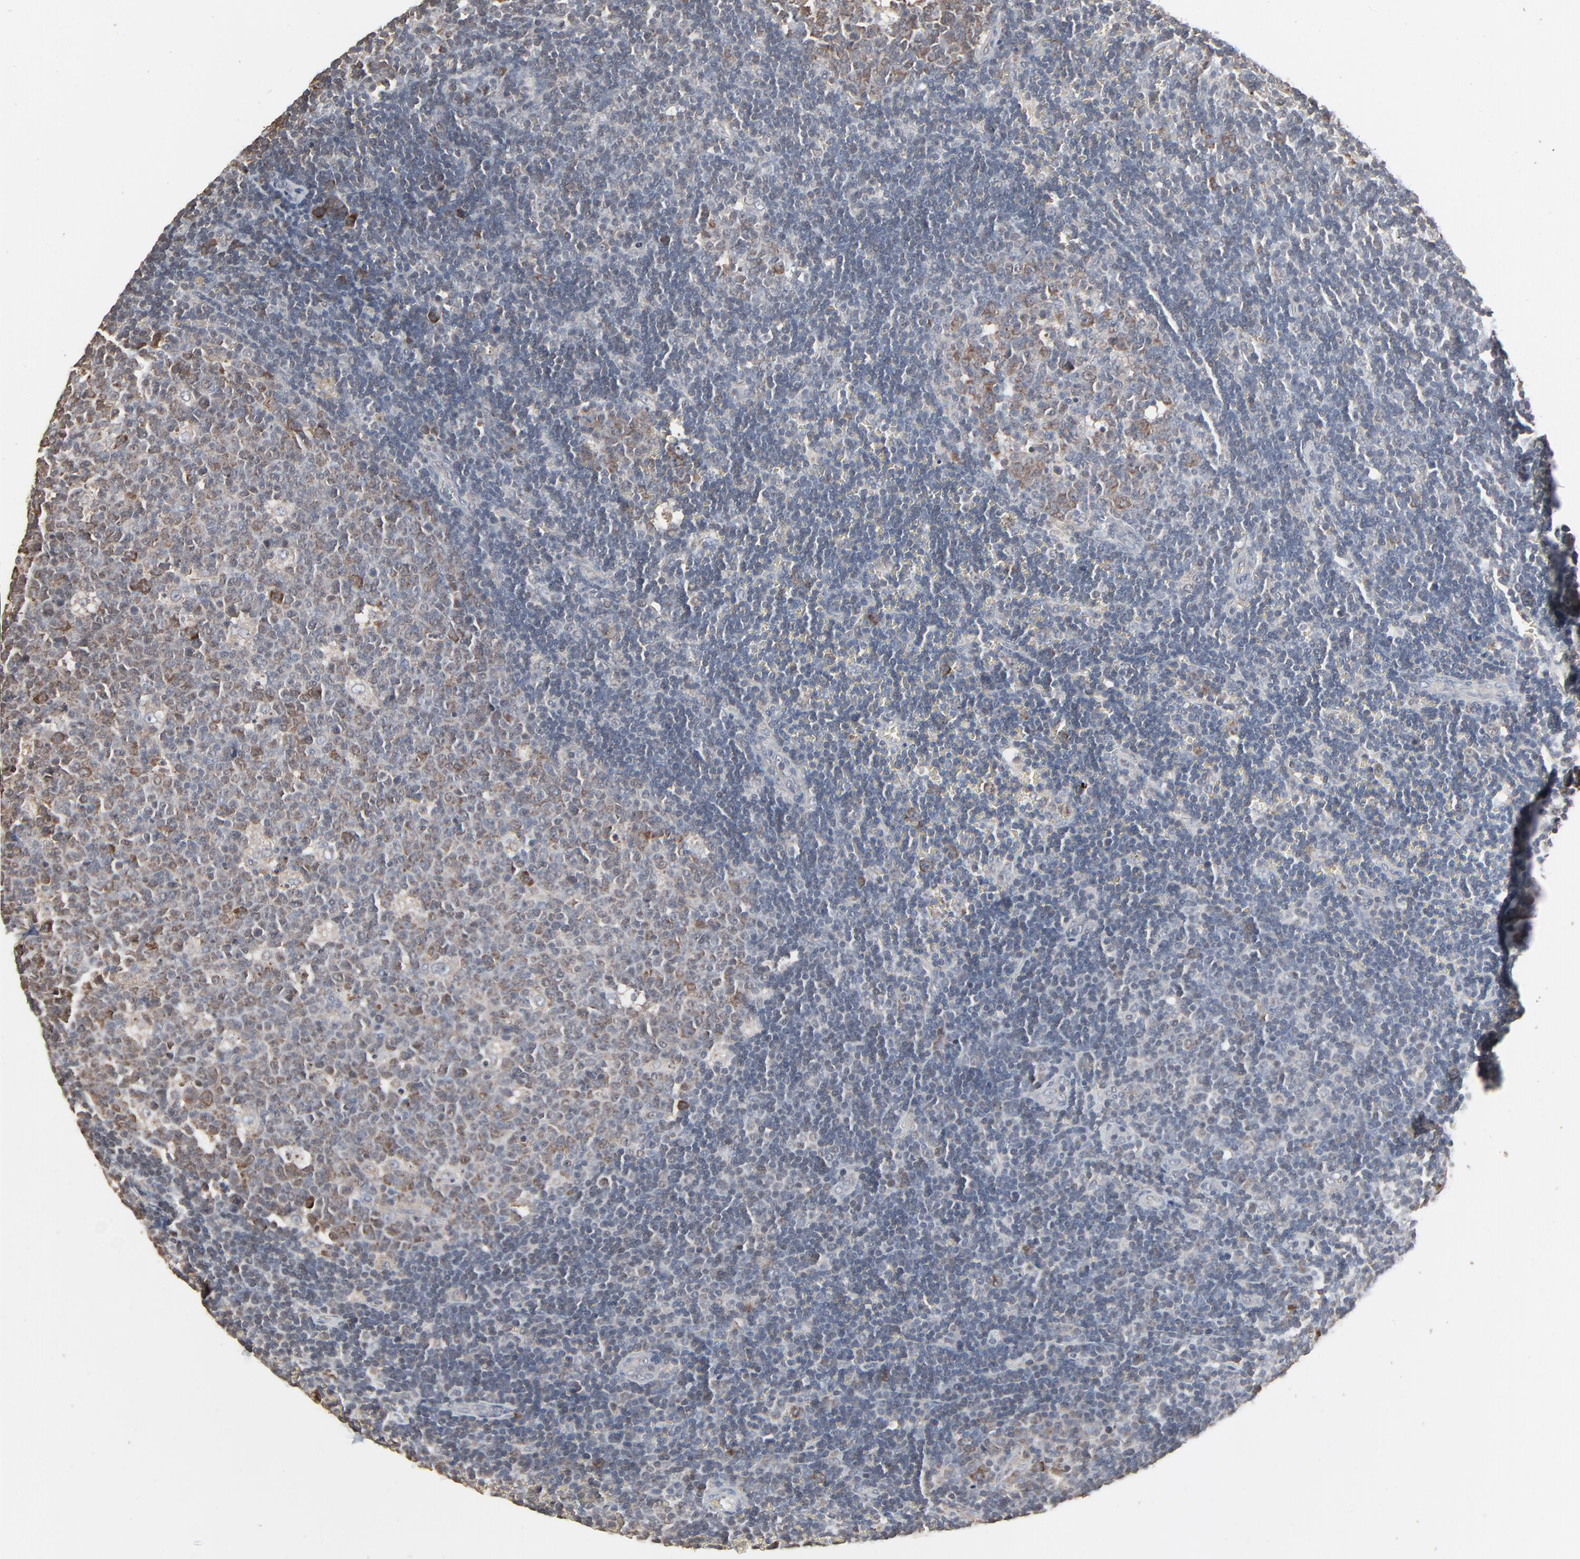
{"staining": {"intensity": "moderate", "quantity": "25%-75%", "location": "cytoplasmic/membranous"}, "tissue": "lymph node", "cell_type": "Germinal center cells", "image_type": "normal", "snomed": [{"axis": "morphology", "description": "Normal tissue, NOS"}, {"axis": "topography", "description": "Lymph node"}, {"axis": "topography", "description": "Salivary gland"}], "caption": "IHC of benign lymph node exhibits medium levels of moderate cytoplasmic/membranous positivity in about 25%-75% of germinal center cells.", "gene": "CCT5", "patient": {"sex": "male", "age": 8}}